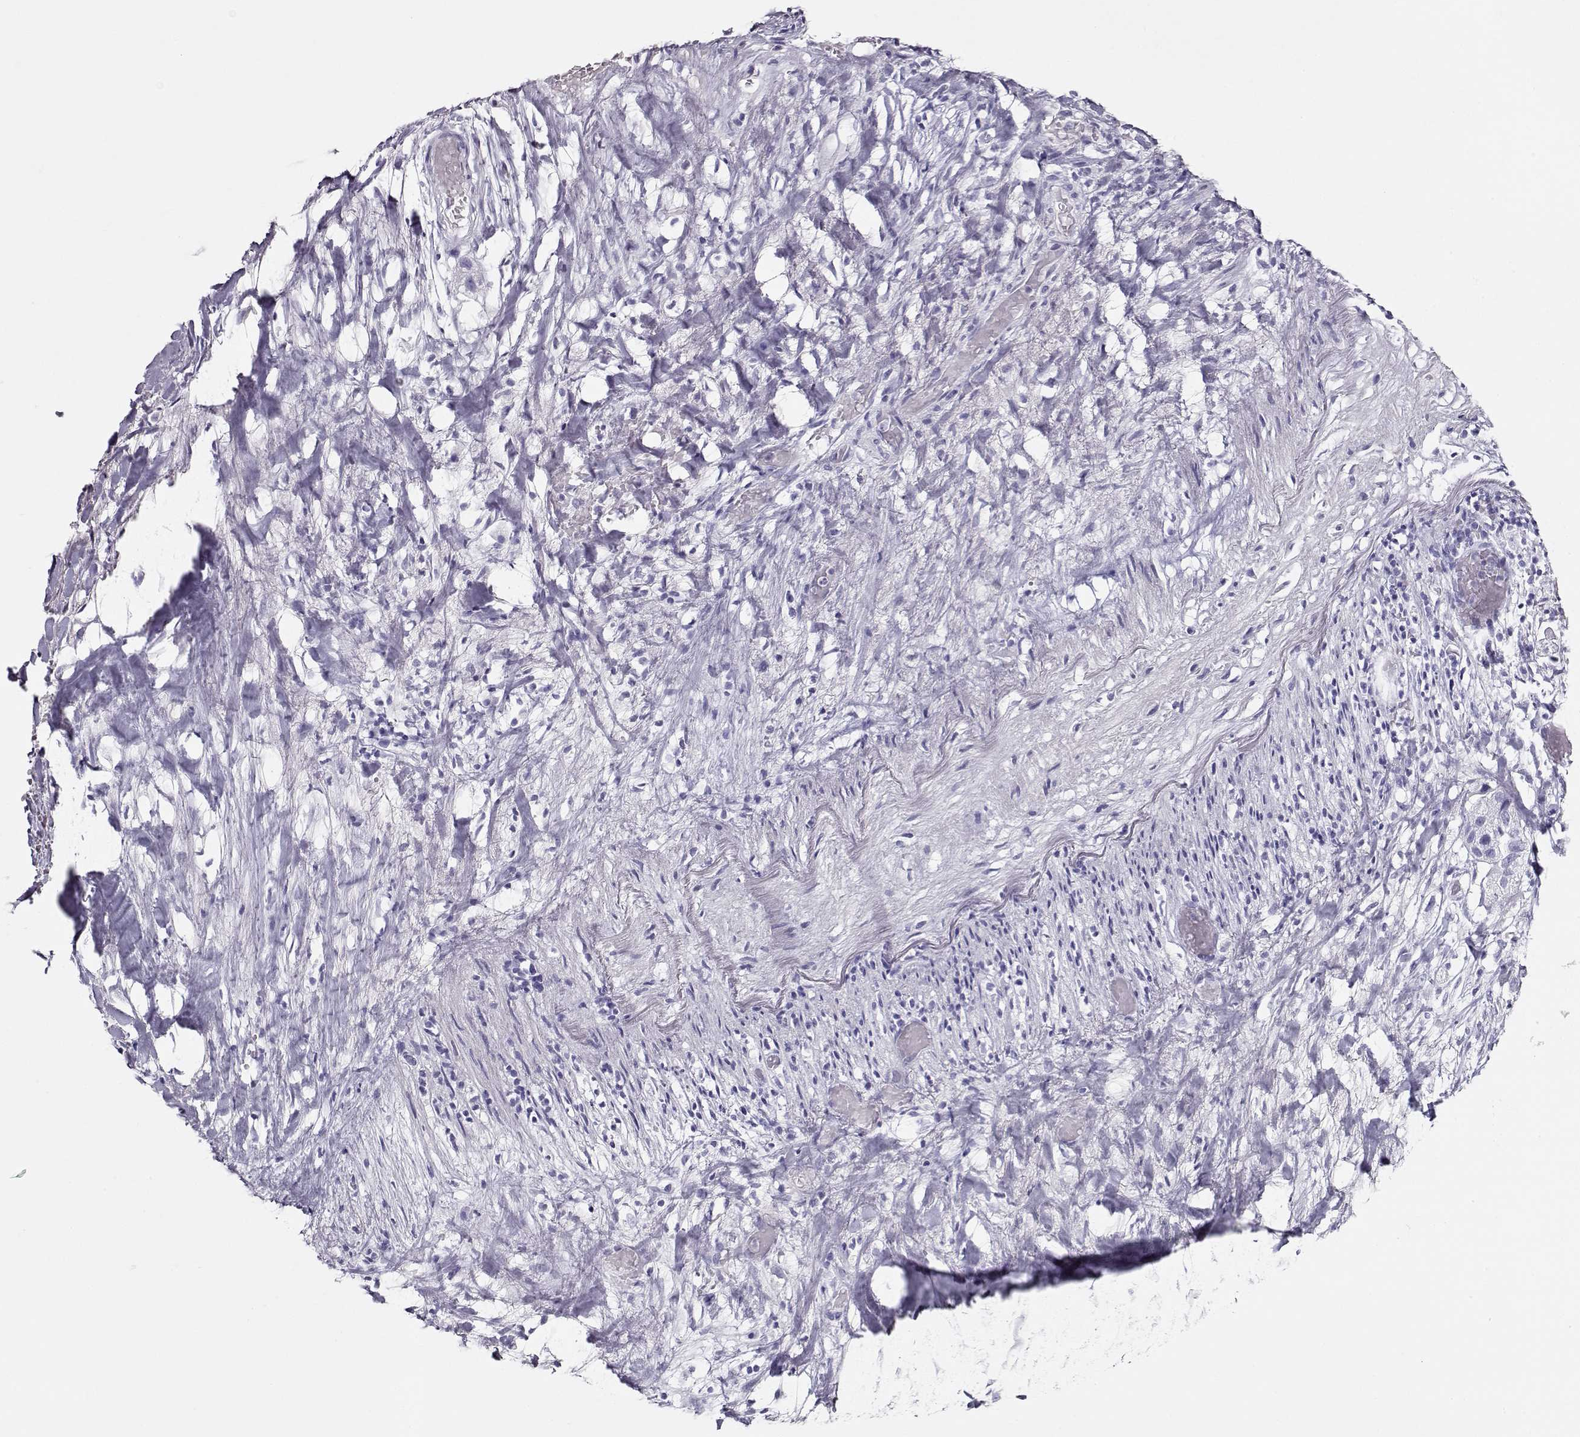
{"staining": {"intensity": "negative", "quantity": "none", "location": "none"}, "tissue": "liver cancer", "cell_type": "Tumor cells", "image_type": "cancer", "snomed": [{"axis": "morphology", "description": "Cholangiocarcinoma"}, {"axis": "topography", "description": "Liver"}], "caption": "Immunohistochemical staining of liver cancer (cholangiocarcinoma) reveals no significant positivity in tumor cells.", "gene": "ACTN2", "patient": {"sex": "female", "age": 52}}